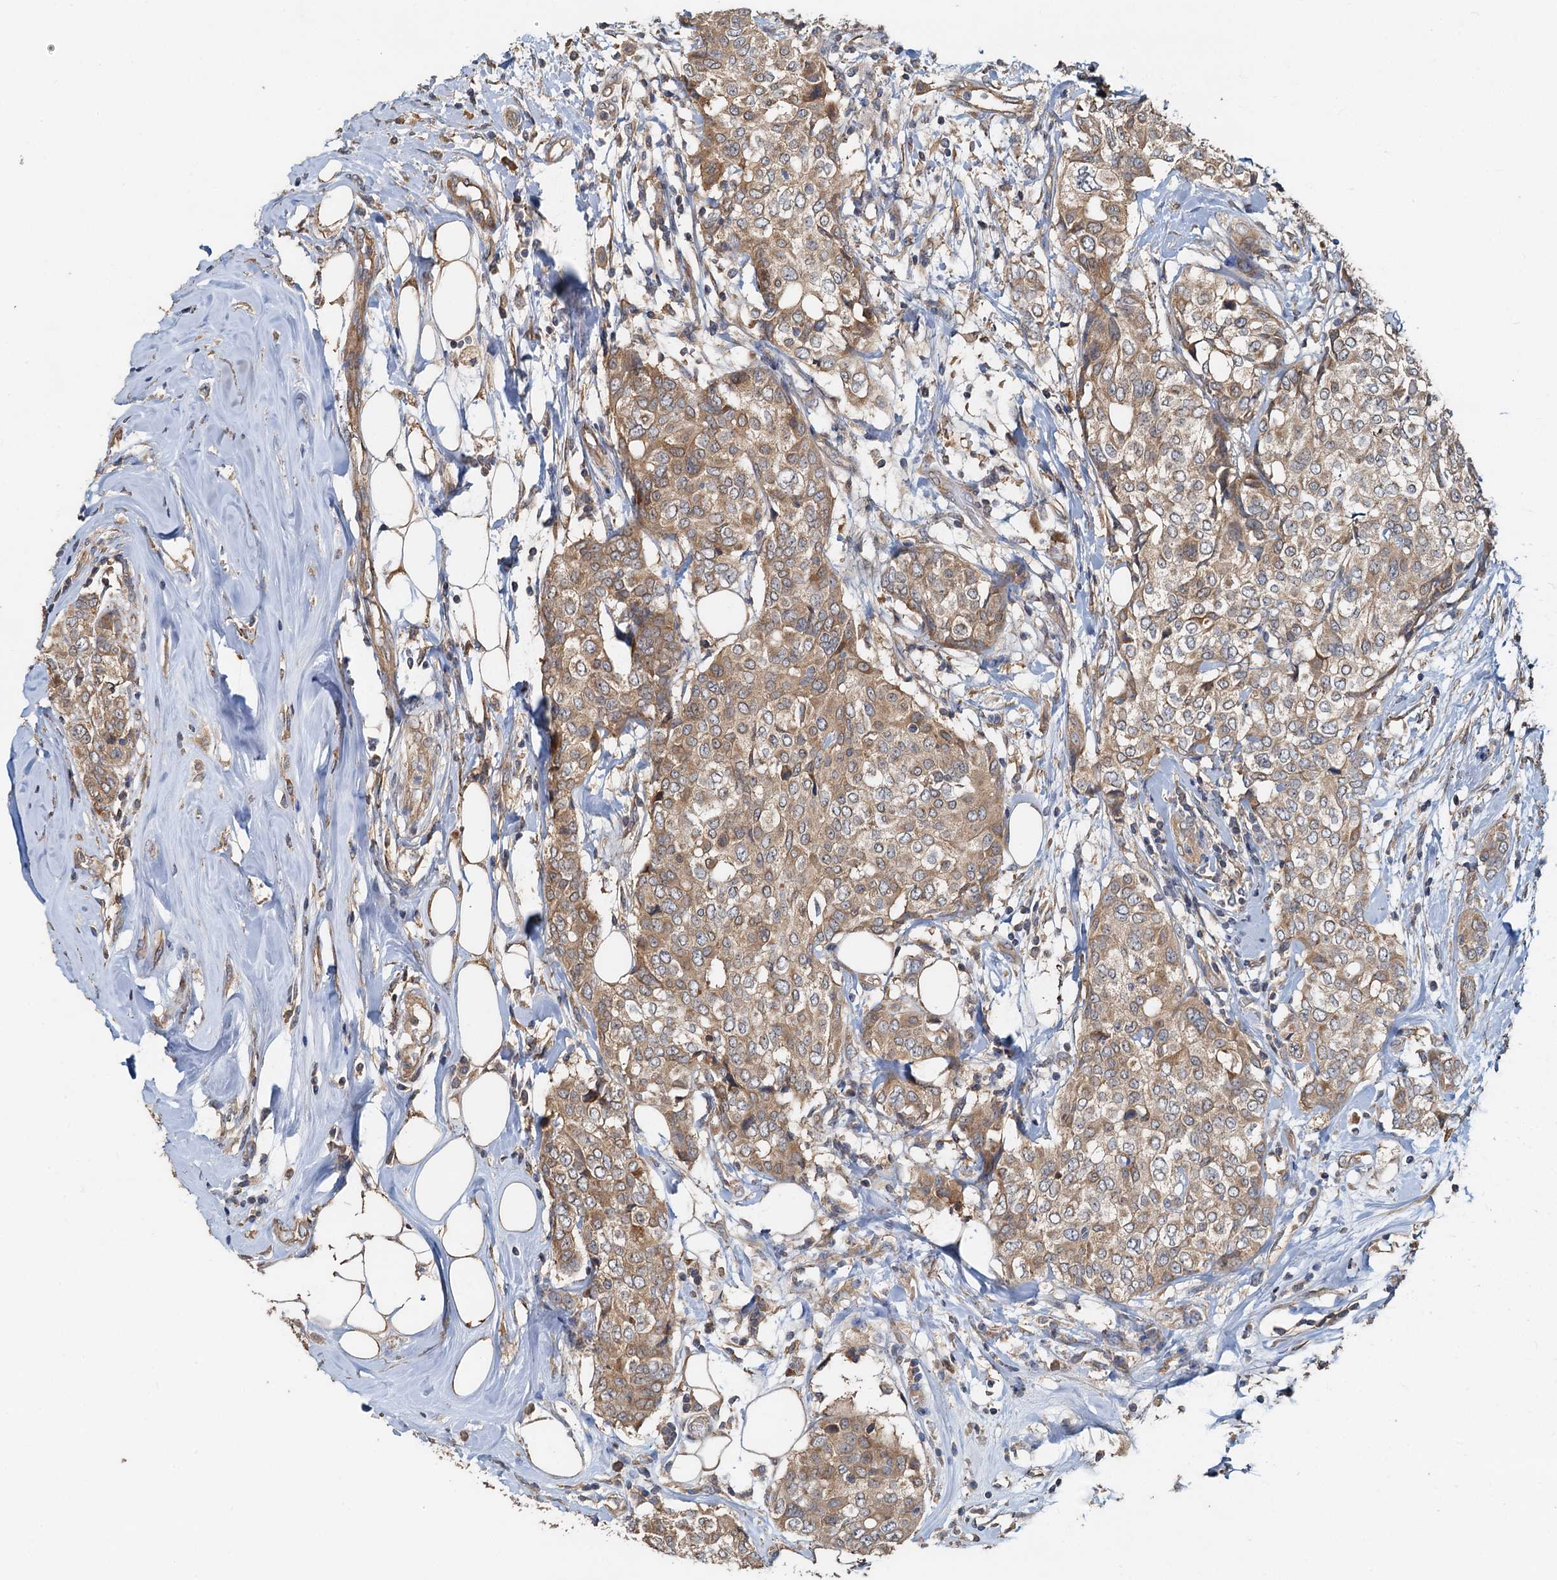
{"staining": {"intensity": "moderate", "quantity": ">75%", "location": "cytoplasmic/membranous"}, "tissue": "breast cancer", "cell_type": "Tumor cells", "image_type": "cancer", "snomed": [{"axis": "morphology", "description": "Lobular carcinoma"}, {"axis": "topography", "description": "Breast"}], "caption": "A brown stain labels moderate cytoplasmic/membranous expression of a protein in breast cancer (lobular carcinoma) tumor cells.", "gene": "HYI", "patient": {"sex": "female", "age": 51}}